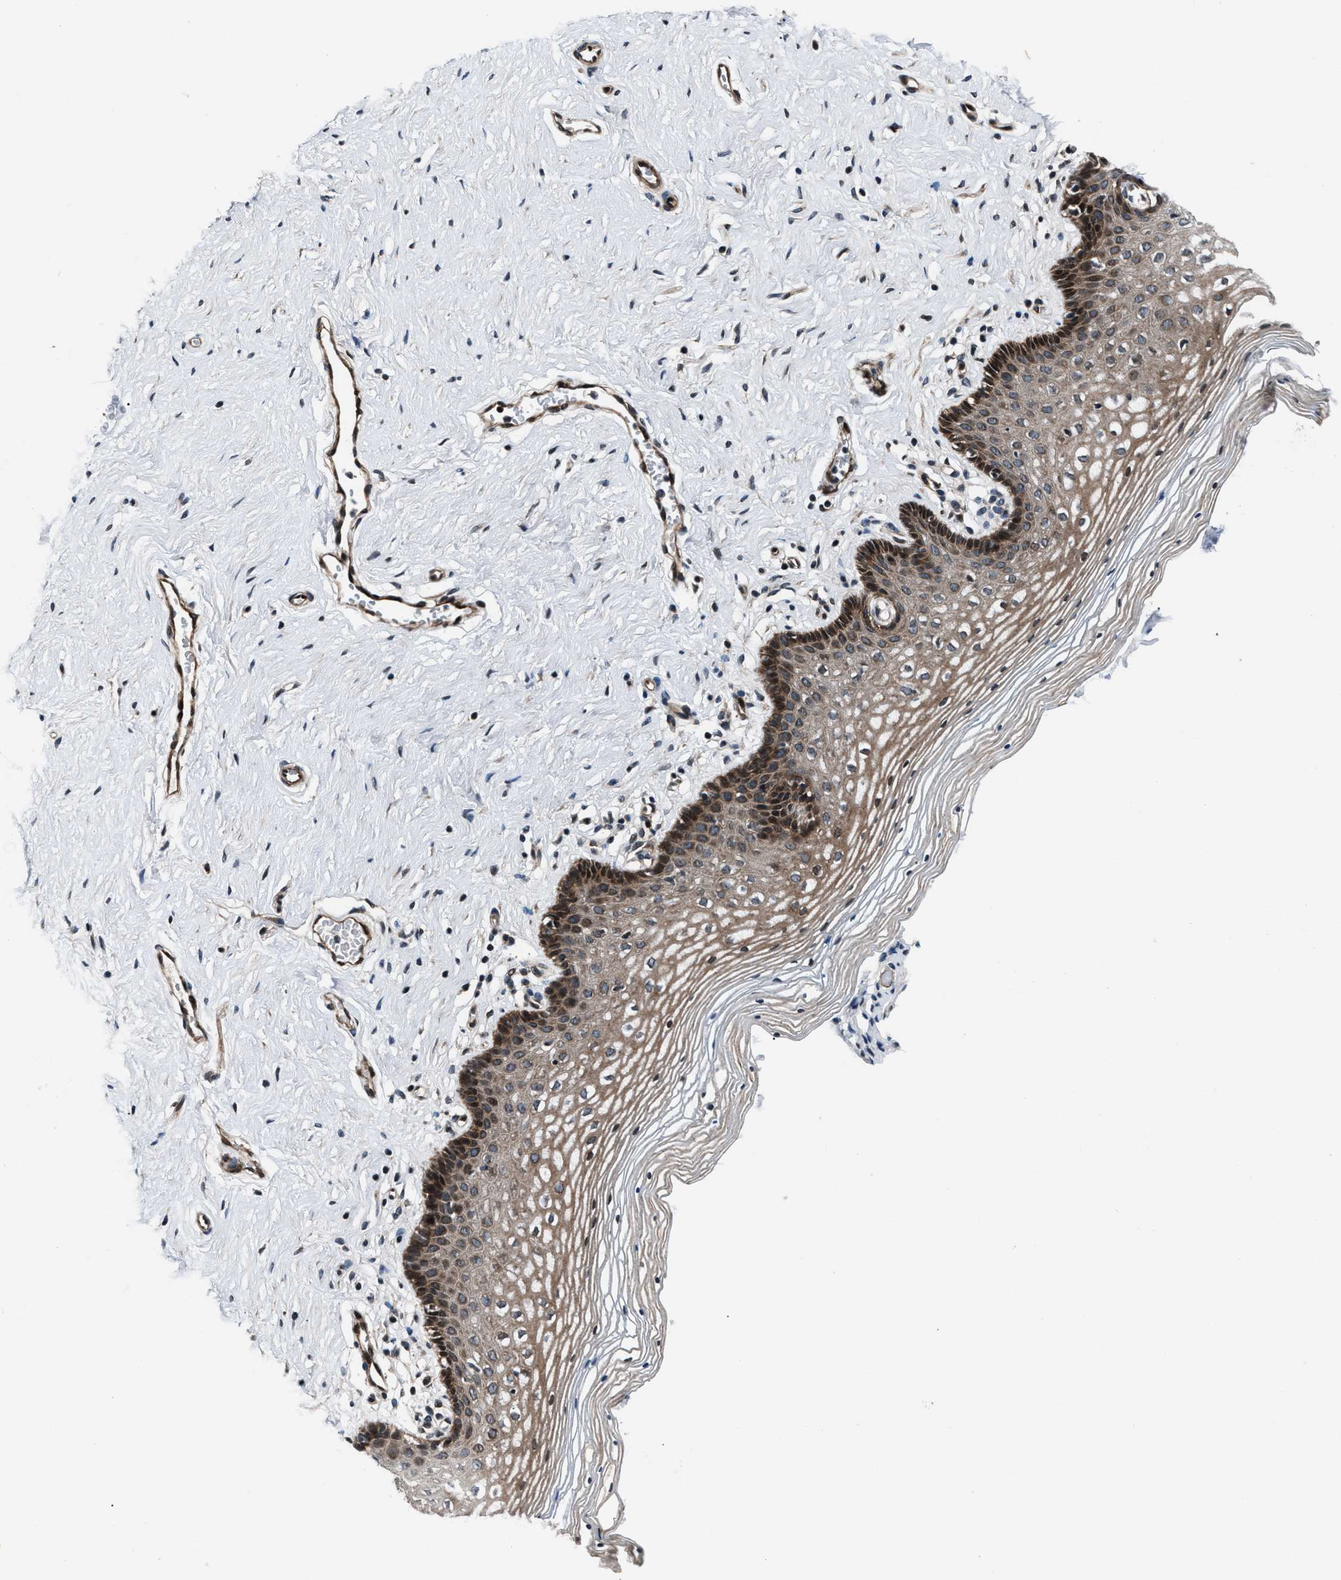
{"staining": {"intensity": "moderate", "quantity": ">75%", "location": "cytoplasmic/membranous"}, "tissue": "vagina", "cell_type": "Squamous epithelial cells", "image_type": "normal", "snomed": [{"axis": "morphology", "description": "Normal tissue, NOS"}, {"axis": "topography", "description": "Vagina"}], "caption": "Squamous epithelial cells display moderate cytoplasmic/membranous staining in about >75% of cells in benign vagina.", "gene": "DYNC2I1", "patient": {"sex": "female", "age": 32}}